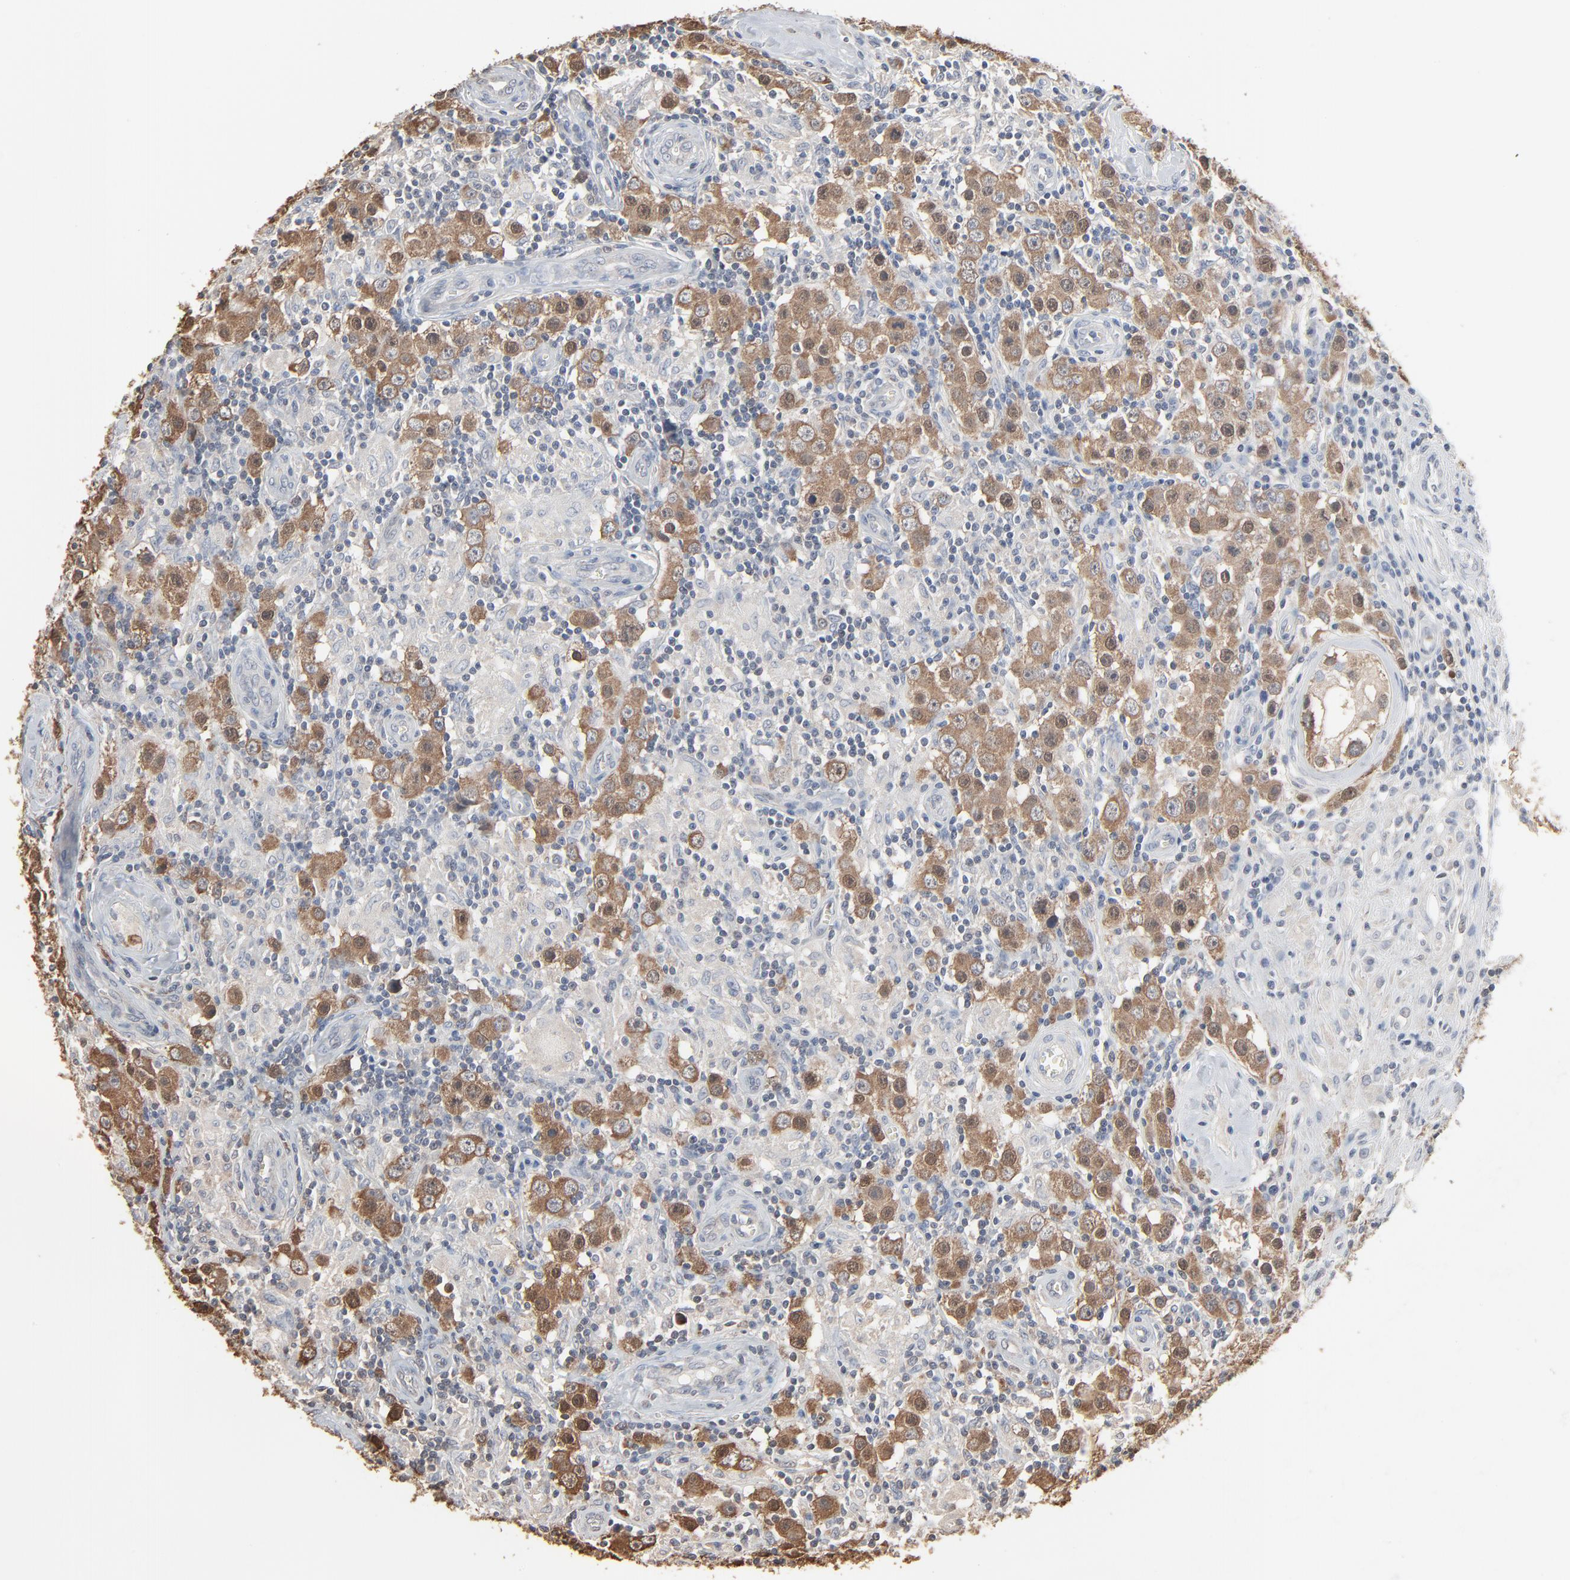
{"staining": {"intensity": "moderate", "quantity": ">75%", "location": "cytoplasmic/membranous"}, "tissue": "testis cancer", "cell_type": "Tumor cells", "image_type": "cancer", "snomed": [{"axis": "morphology", "description": "Seminoma, NOS"}, {"axis": "topography", "description": "Testis"}], "caption": "Testis cancer stained with DAB (3,3'-diaminobenzidine) immunohistochemistry shows medium levels of moderate cytoplasmic/membranous staining in about >75% of tumor cells.", "gene": "CCT5", "patient": {"sex": "male", "age": 32}}